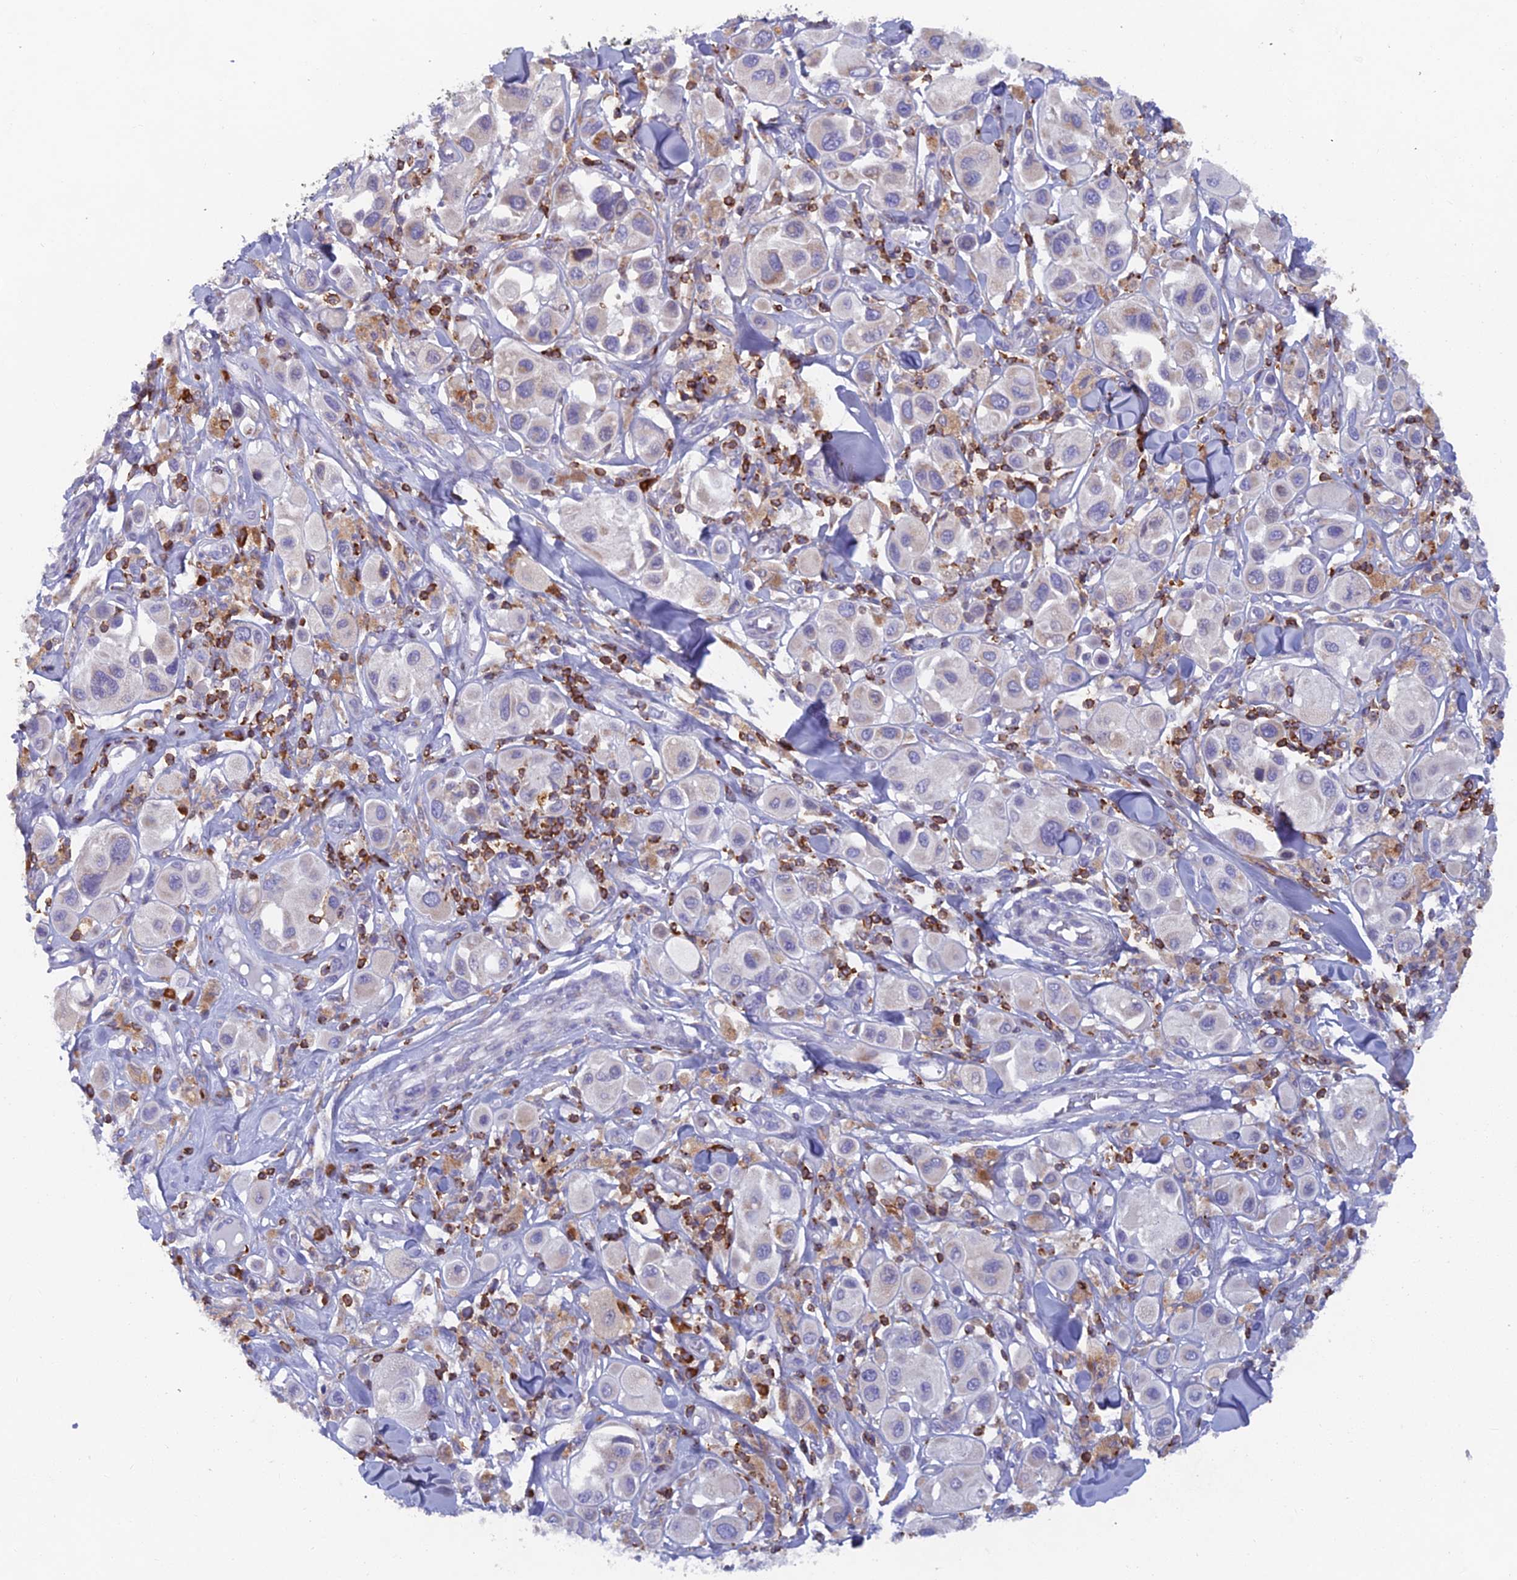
{"staining": {"intensity": "negative", "quantity": "none", "location": "none"}, "tissue": "melanoma", "cell_type": "Tumor cells", "image_type": "cancer", "snomed": [{"axis": "morphology", "description": "Malignant melanoma, Metastatic site"}, {"axis": "topography", "description": "Skin"}], "caption": "Human malignant melanoma (metastatic site) stained for a protein using immunohistochemistry (IHC) displays no expression in tumor cells.", "gene": "ABI3BP", "patient": {"sex": "male", "age": 41}}